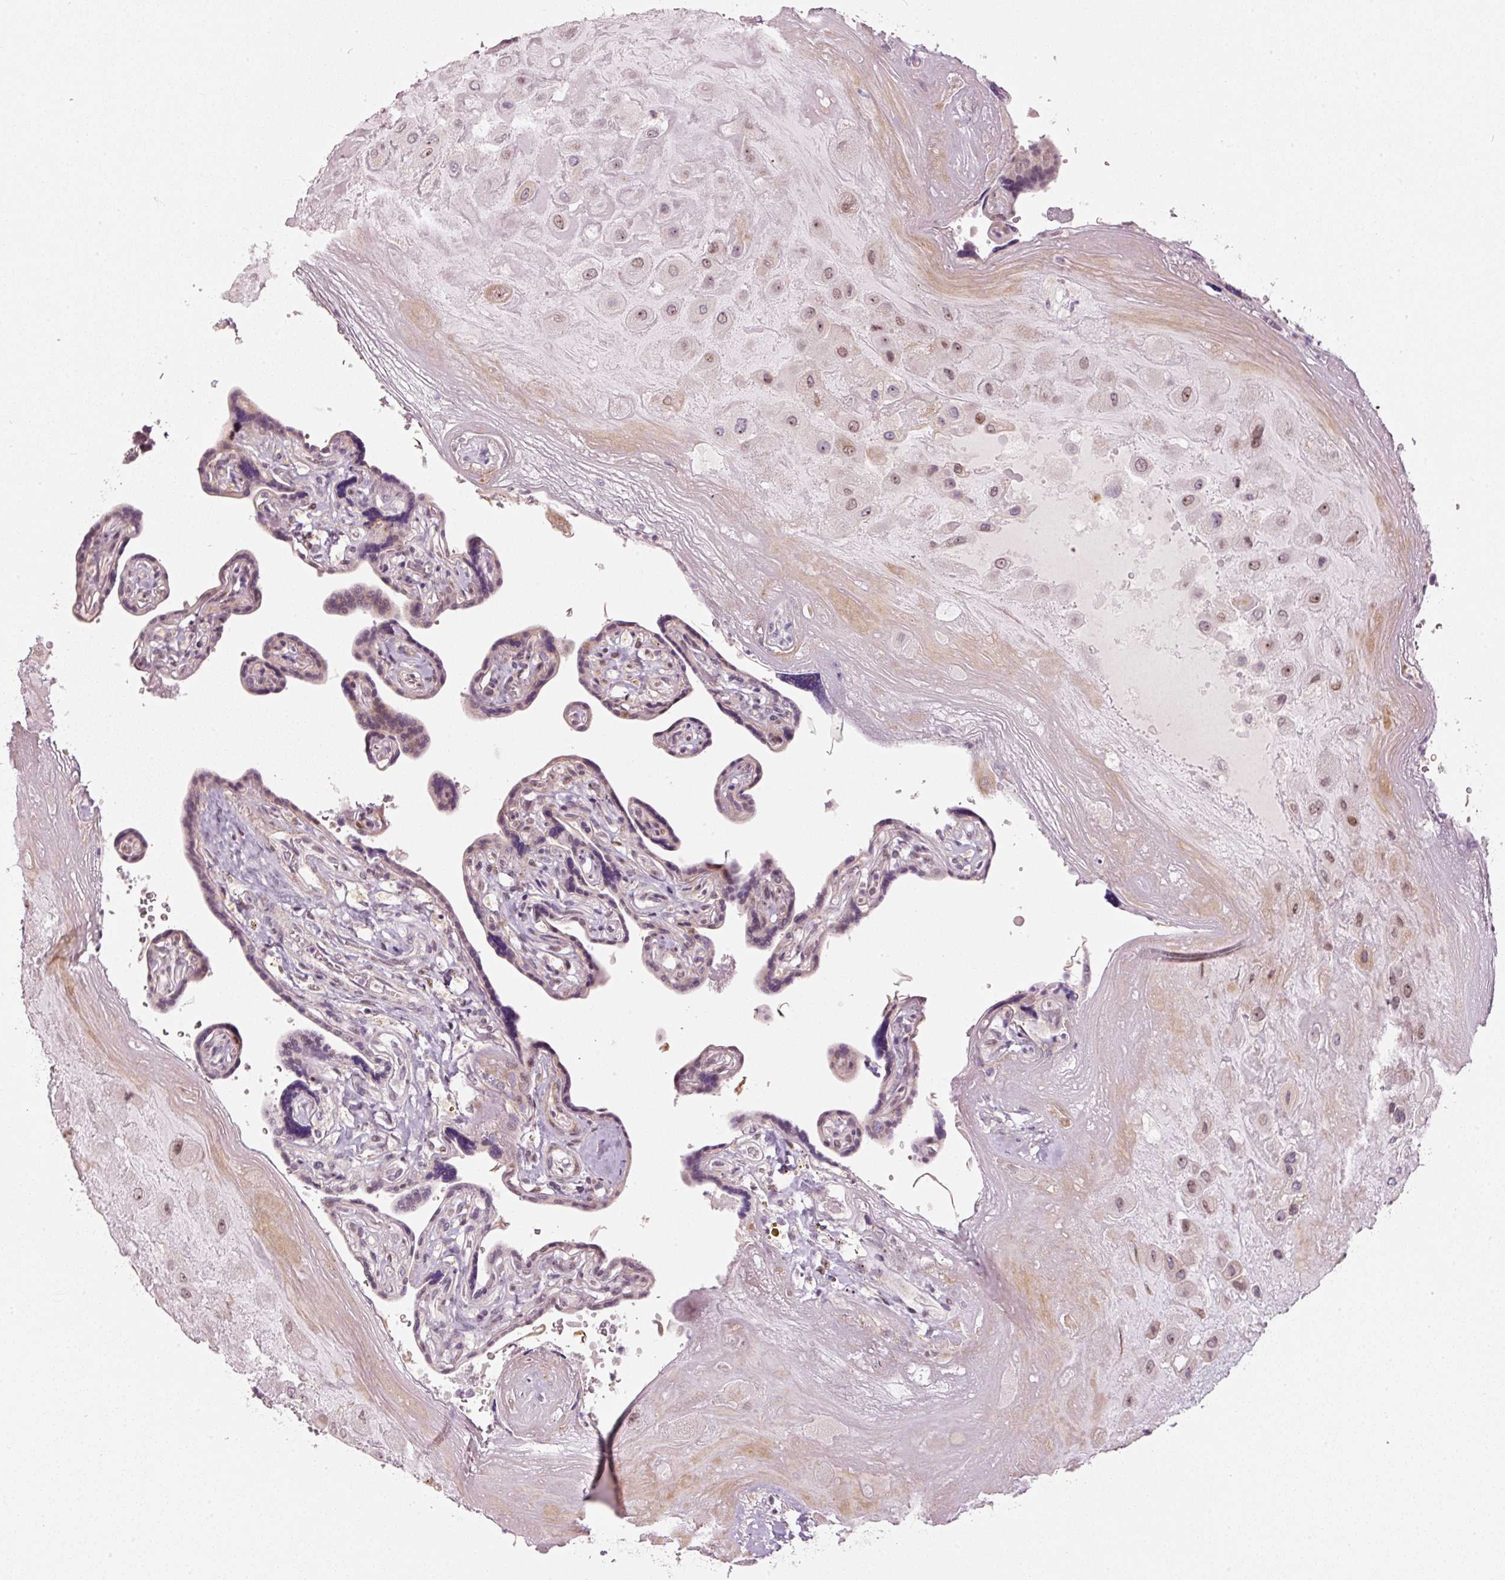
{"staining": {"intensity": "moderate", "quantity": "25%-75%", "location": "nuclear"}, "tissue": "placenta", "cell_type": "Decidual cells", "image_type": "normal", "snomed": [{"axis": "morphology", "description": "Normal tissue, NOS"}, {"axis": "topography", "description": "Placenta"}], "caption": "This histopathology image shows immunohistochemistry (IHC) staining of benign placenta, with medium moderate nuclear staining in approximately 25%-75% of decidual cells.", "gene": "MXRA8", "patient": {"sex": "female", "age": 32}}